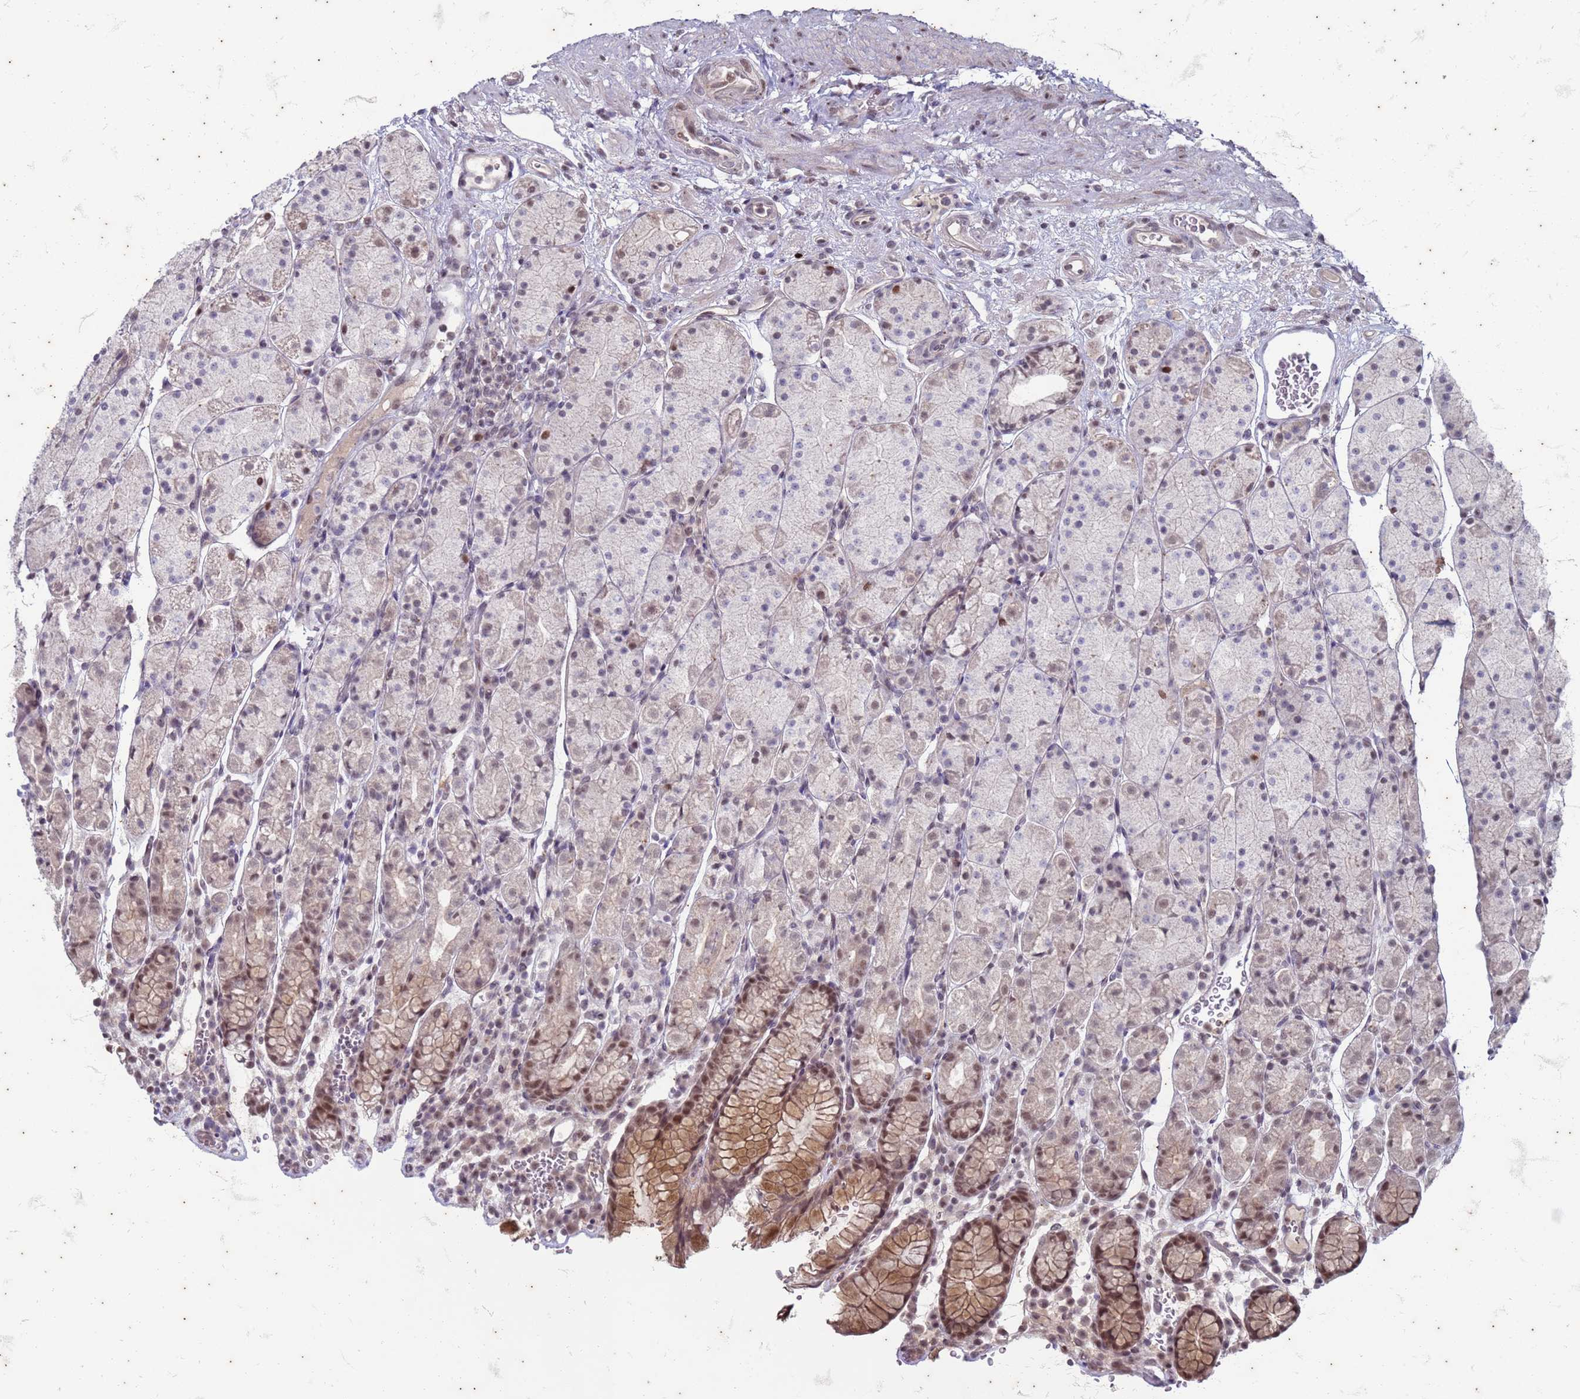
{"staining": {"intensity": "moderate", "quantity": "25%-75%", "location": "cytoplasmic/membranous,nuclear"}, "tissue": "stomach", "cell_type": "Glandular cells", "image_type": "normal", "snomed": [{"axis": "morphology", "description": "Normal tissue, NOS"}, {"axis": "topography", "description": "Stomach, upper"}, {"axis": "topography", "description": "Stomach"}], "caption": "About 25%-75% of glandular cells in benign human stomach exhibit moderate cytoplasmic/membranous,nuclear protein positivity as visualized by brown immunohistochemical staining.", "gene": "TRMT6", "patient": {"sex": "male", "age": 62}}